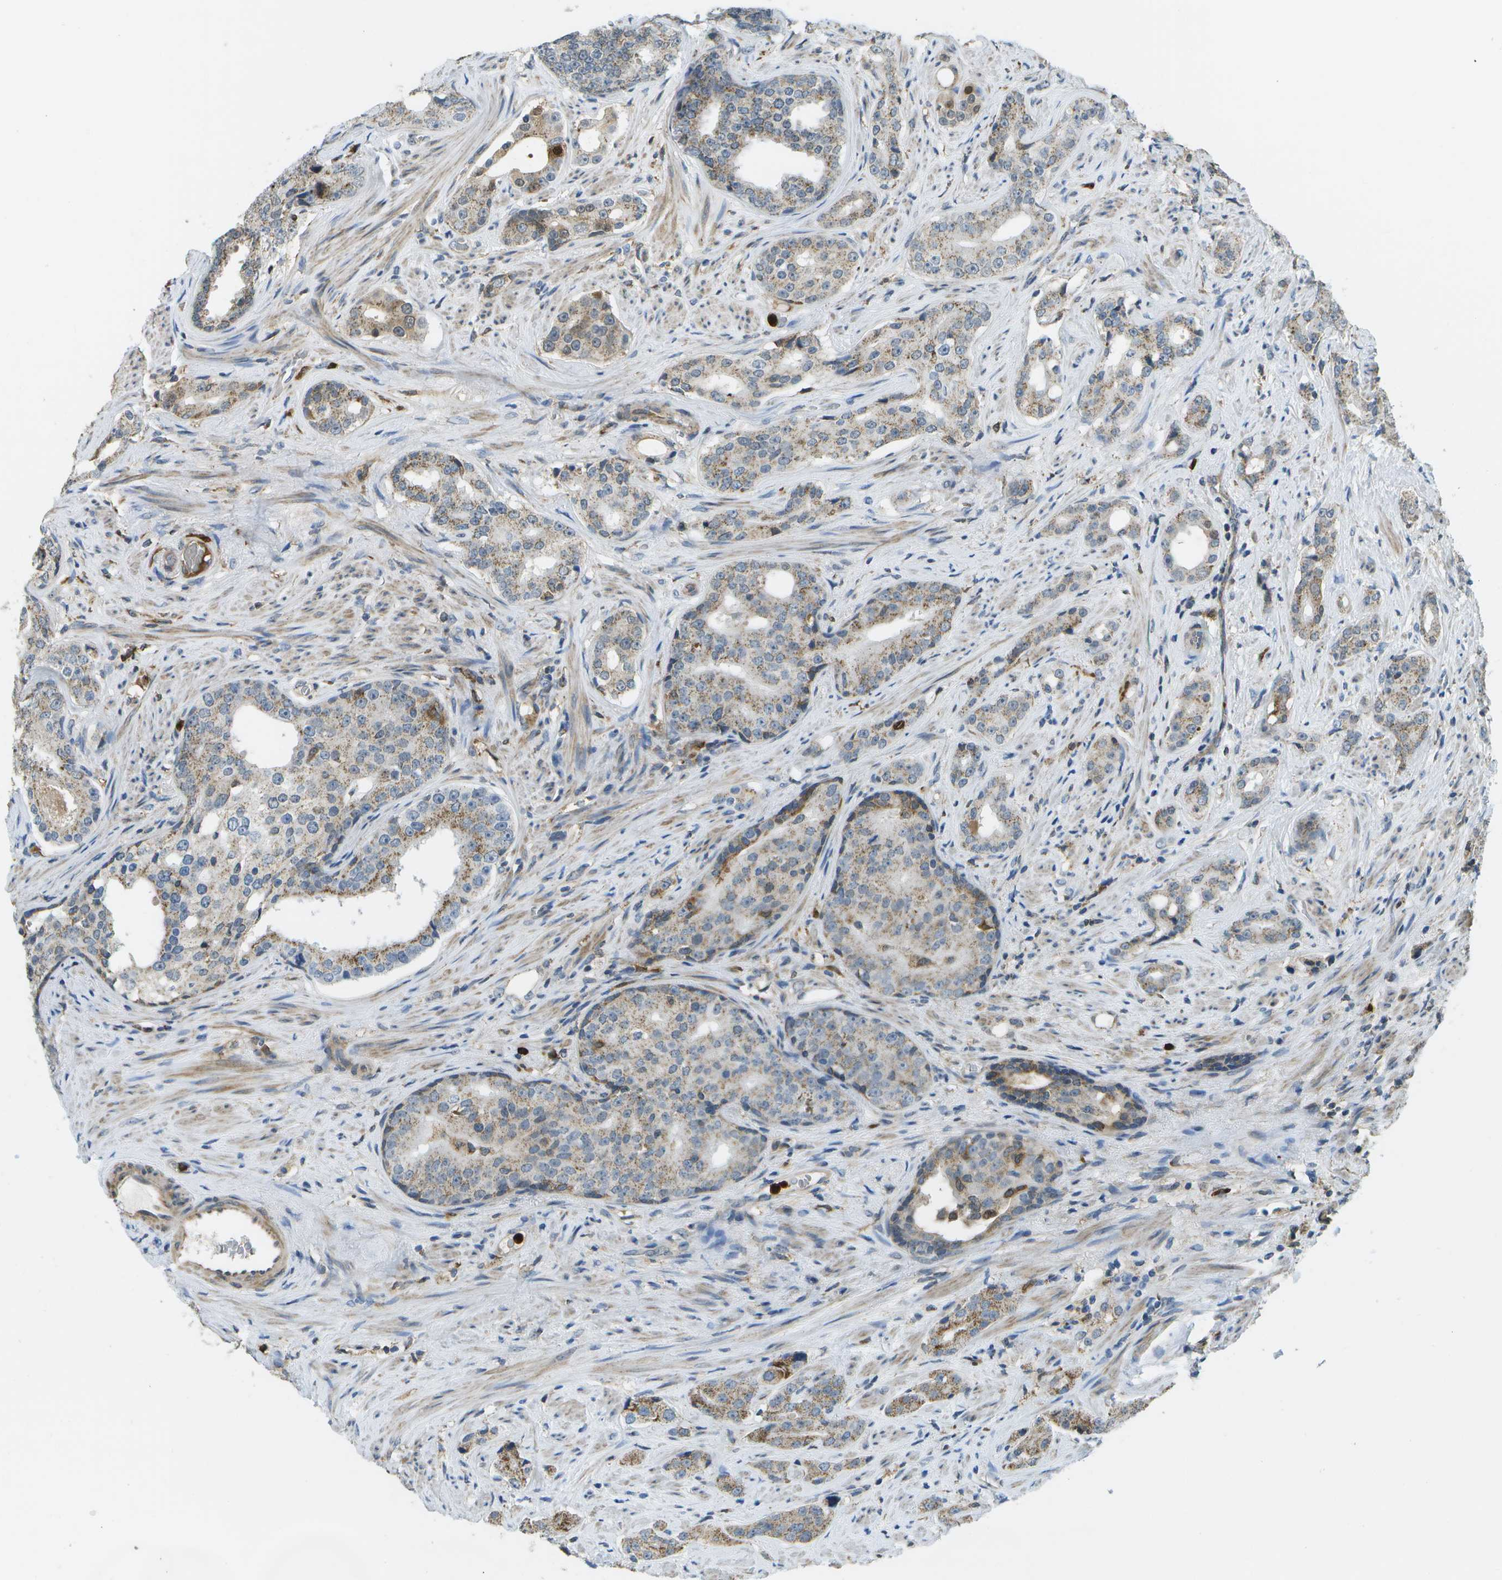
{"staining": {"intensity": "weak", "quantity": ">75%", "location": "cytoplasmic/membranous"}, "tissue": "prostate cancer", "cell_type": "Tumor cells", "image_type": "cancer", "snomed": [{"axis": "morphology", "description": "Adenocarcinoma, High grade"}, {"axis": "topography", "description": "Prostate"}], "caption": "A photomicrograph of human prostate cancer (adenocarcinoma (high-grade)) stained for a protein demonstrates weak cytoplasmic/membranous brown staining in tumor cells.", "gene": "CACHD1", "patient": {"sex": "male", "age": 71}}